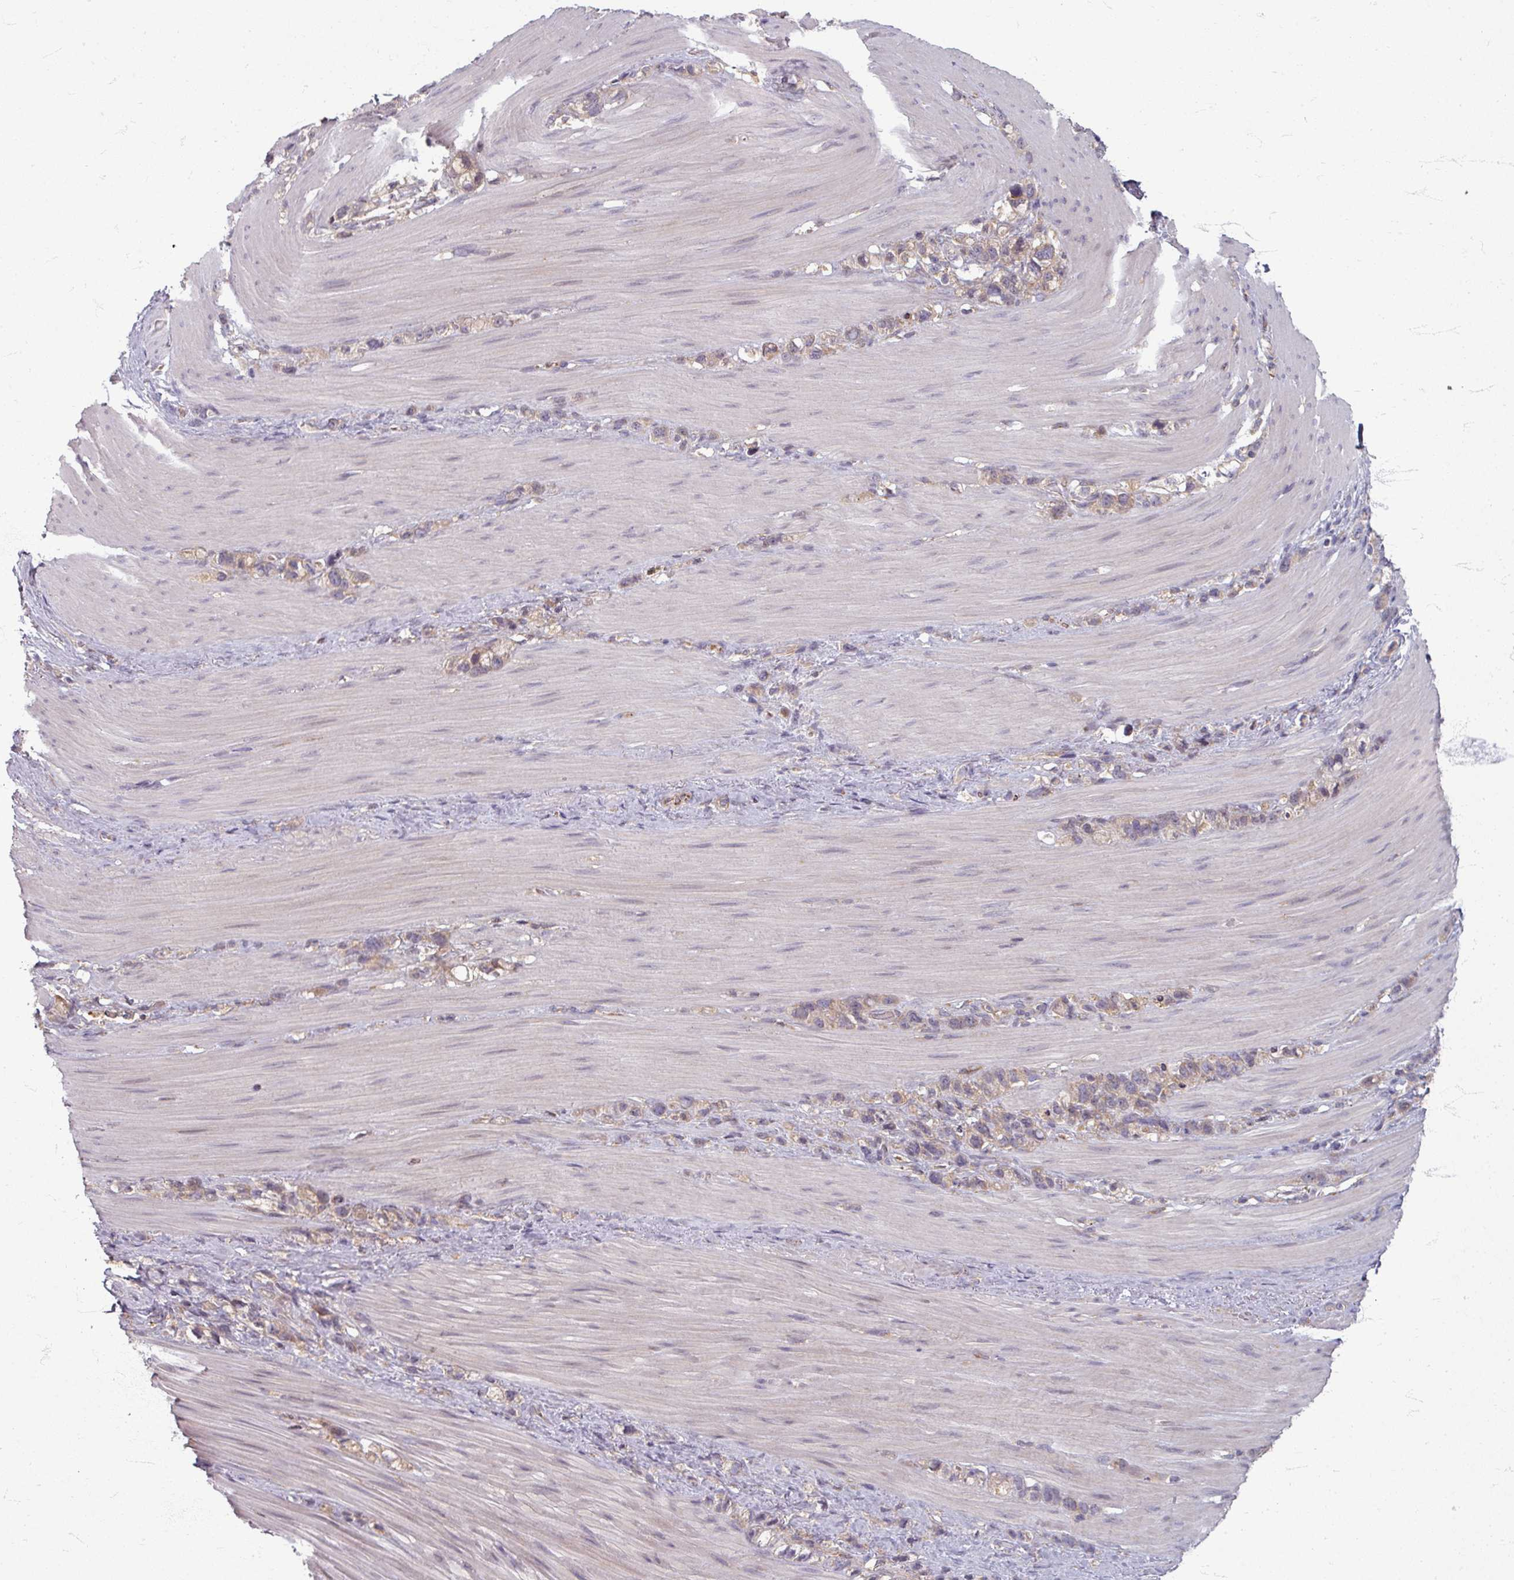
{"staining": {"intensity": "weak", "quantity": ">75%", "location": "cytoplasmic/membranous"}, "tissue": "stomach cancer", "cell_type": "Tumor cells", "image_type": "cancer", "snomed": [{"axis": "morphology", "description": "Adenocarcinoma, NOS"}, {"axis": "topography", "description": "Stomach"}], "caption": "Brown immunohistochemical staining in human adenocarcinoma (stomach) exhibits weak cytoplasmic/membranous staining in approximately >75% of tumor cells. Using DAB (brown) and hematoxylin (blue) stains, captured at high magnification using brightfield microscopy.", "gene": "STAM", "patient": {"sex": "female", "age": 65}}